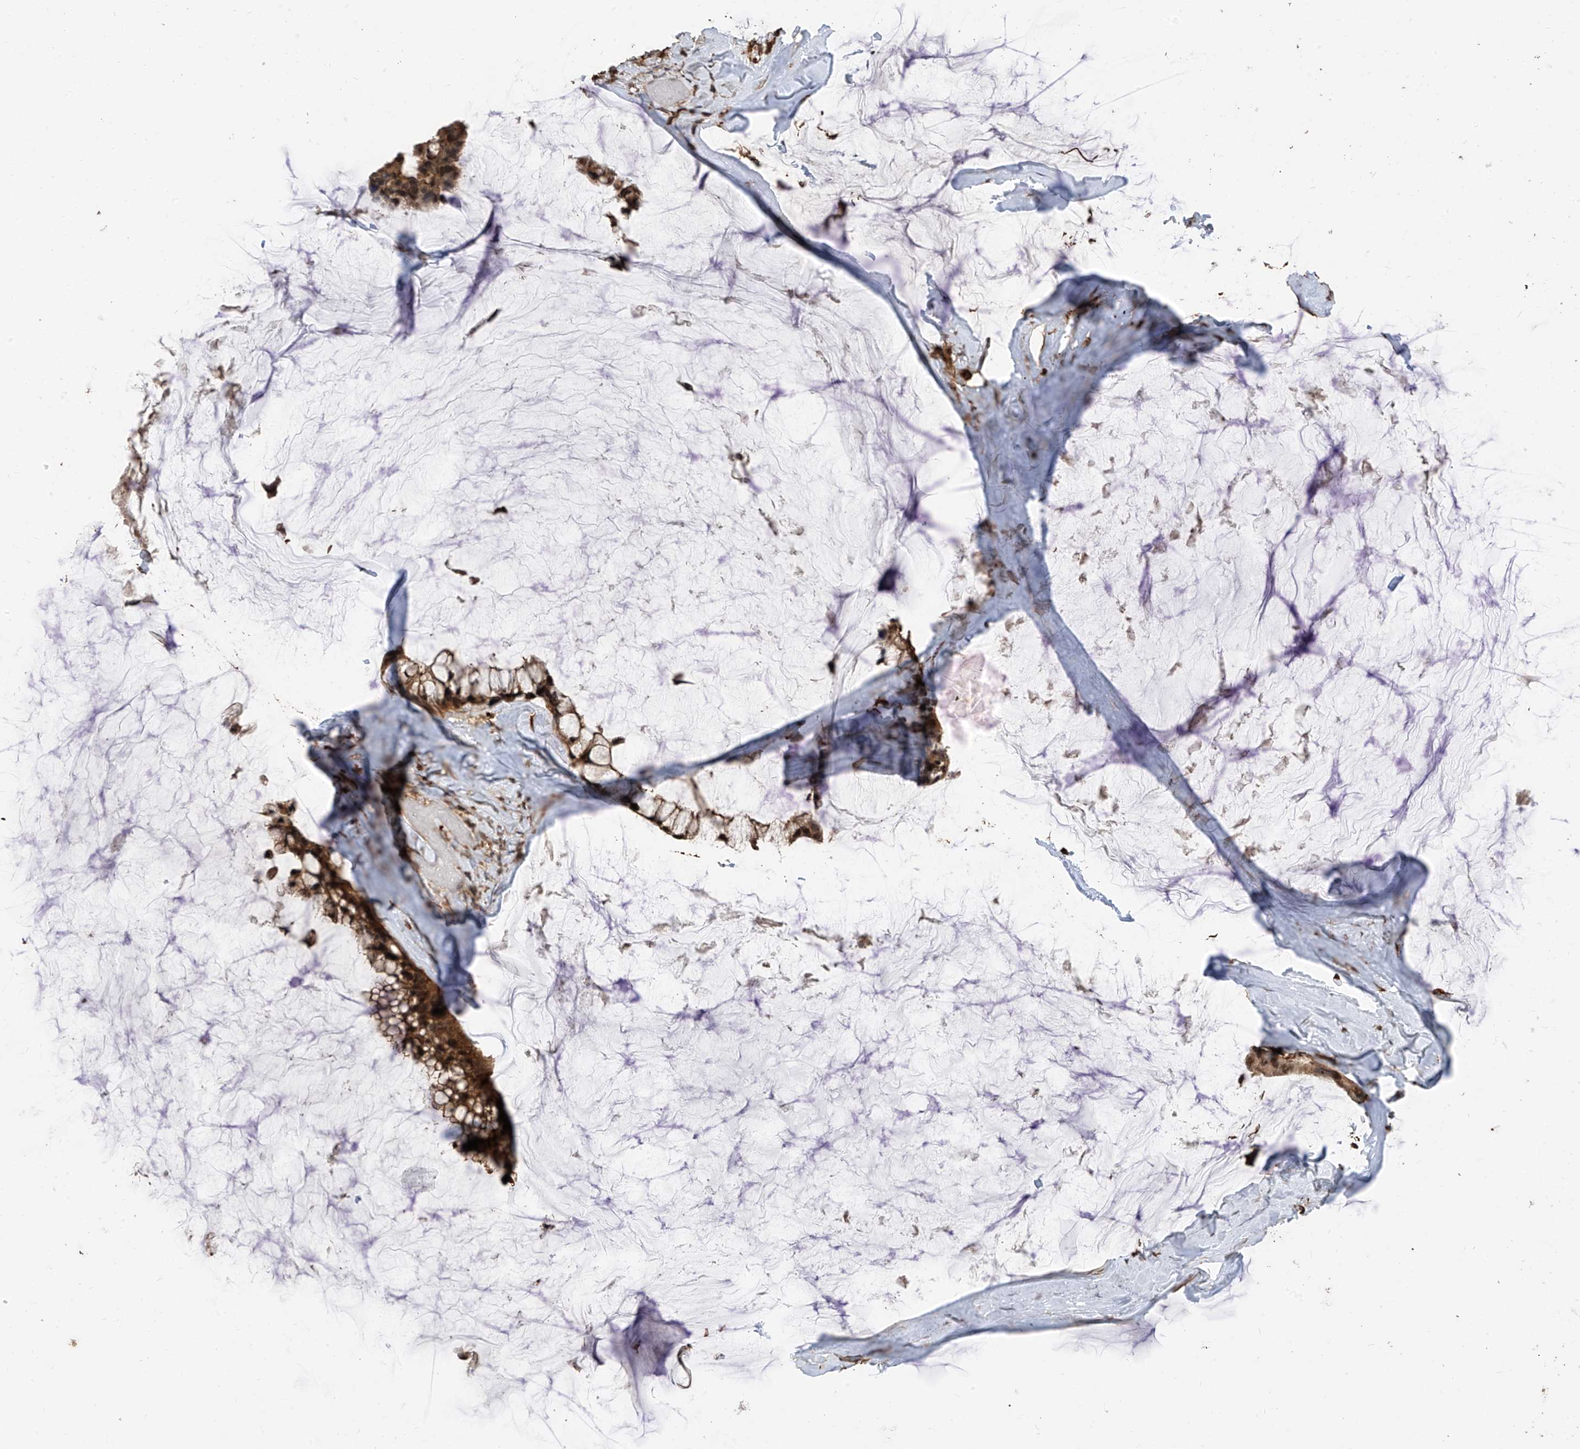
{"staining": {"intensity": "strong", "quantity": ">75%", "location": "cytoplasmic/membranous,nuclear"}, "tissue": "ovarian cancer", "cell_type": "Tumor cells", "image_type": "cancer", "snomed": [{"axis": "morphology", "description": "Cystadenocarcinoma, mucinous, NOS"}, {"axis": "topography", "description": "Ovary"}], "caption": "High-magnification brightfield microscopy of ovarian mucinous cystadenocarcinoma stained with DAB (3,3'-diaminobenzidine) (brown) and counterstained with hematoxylin (blue). tumor cells exhibit strong cytoplasmic/membranous and nuclear positivity is identified in about>75% of cells. (Brightfield microscopy of DAB IHC at high magnification).", "gene": "MICAL1", "patient": {"sex": "female", "age": 39}}